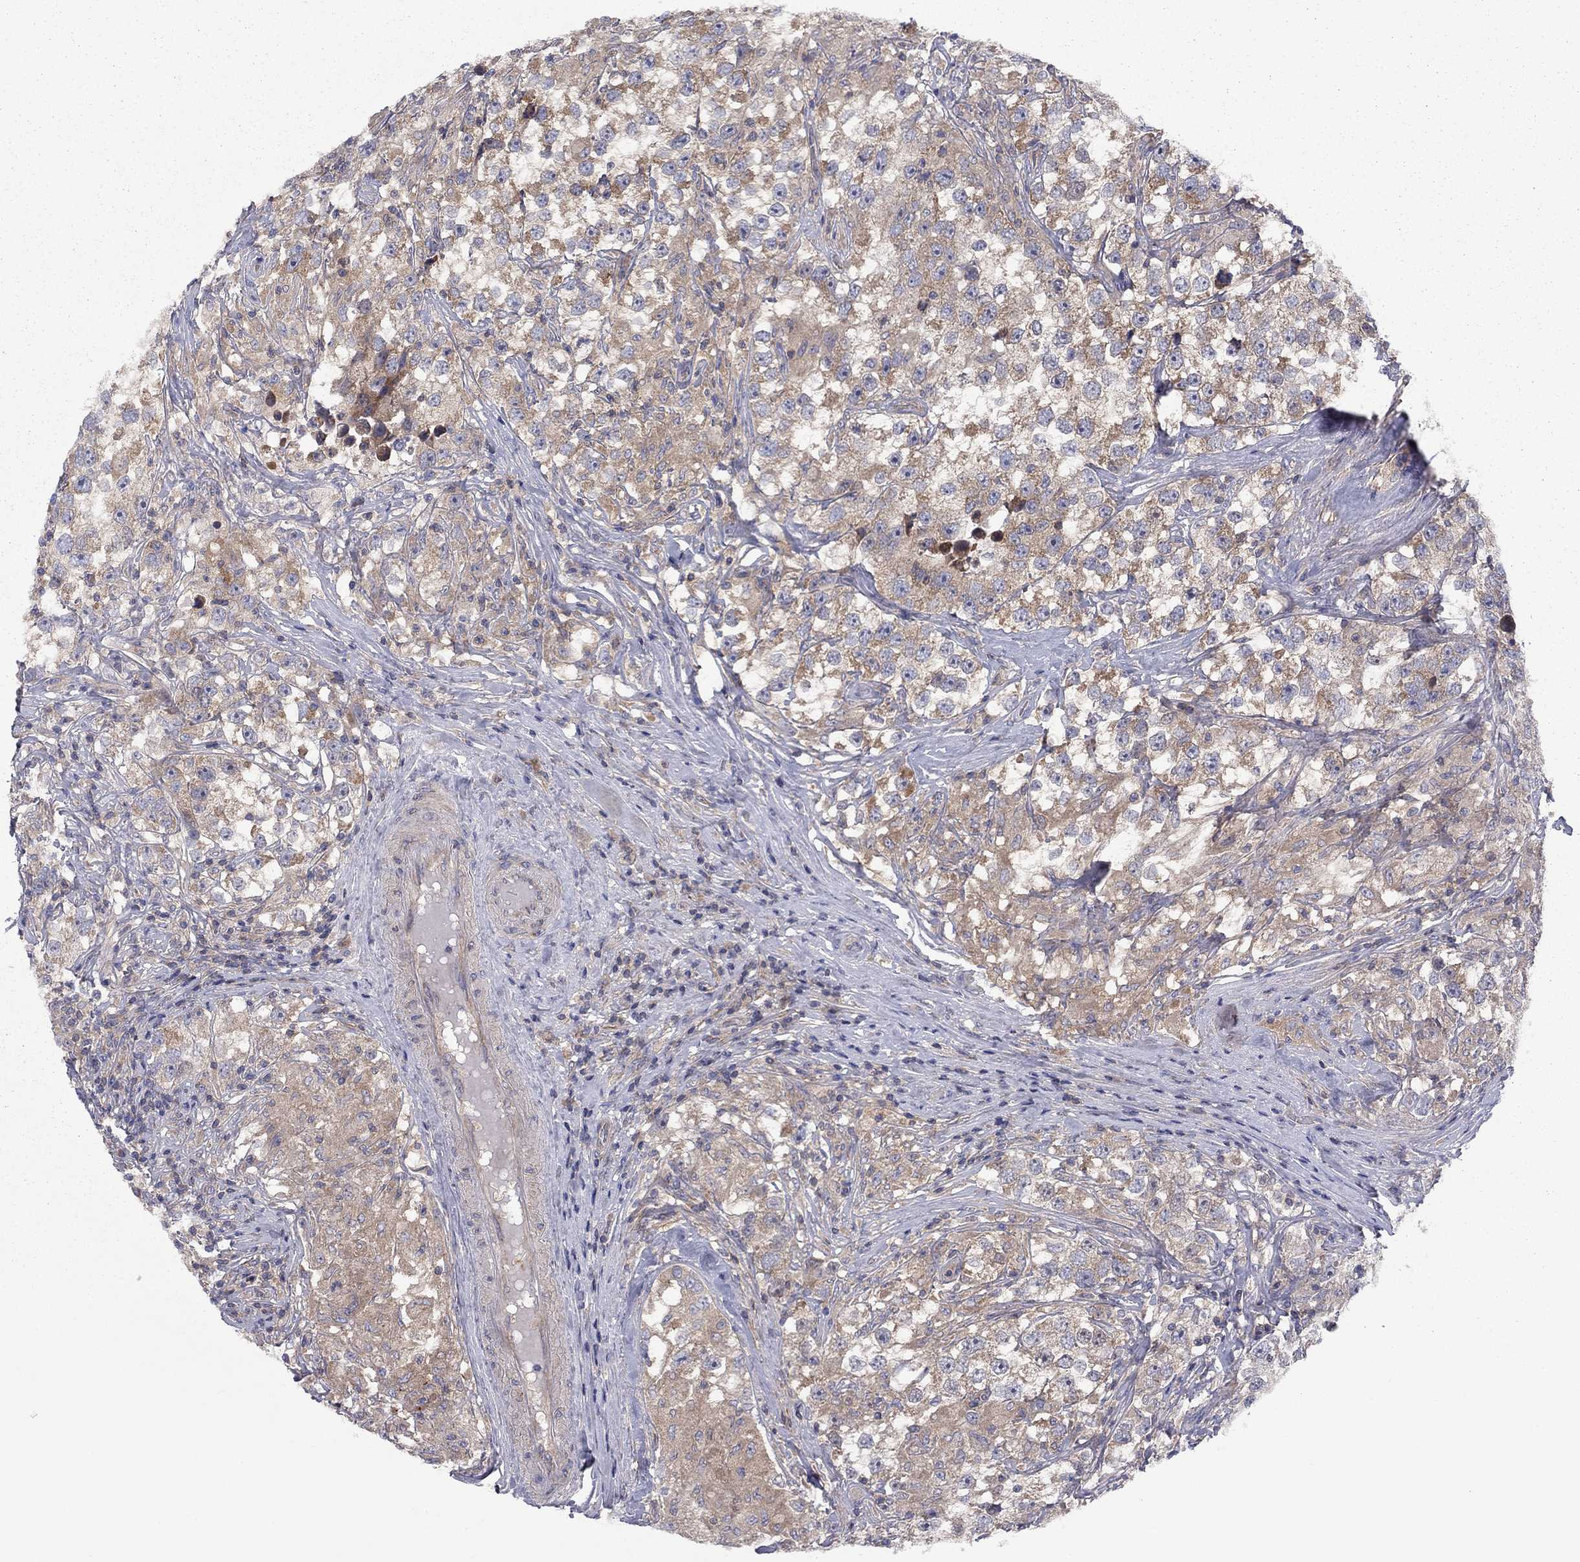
{"staining": {"intensity": "moderate", "quantity": ">75%", "location": "cytoplasmic/membranous"}, "tissue": "testis cancer", "cell_type": "Tumor cells", "image_type": "cancer", "snomed": [{"axis": "morphology", "description": "Seminoma, NOS"}, {"axis": "topography", "description": "Testis"}], "caption": "A histopathology image of testis cancer (seminoma) stained for a protein shows moderate cytoplasmic/membranous brown staining in tumor cells.", "gene": "RNF123", "patient": {"sex": "male", "age": 46}}